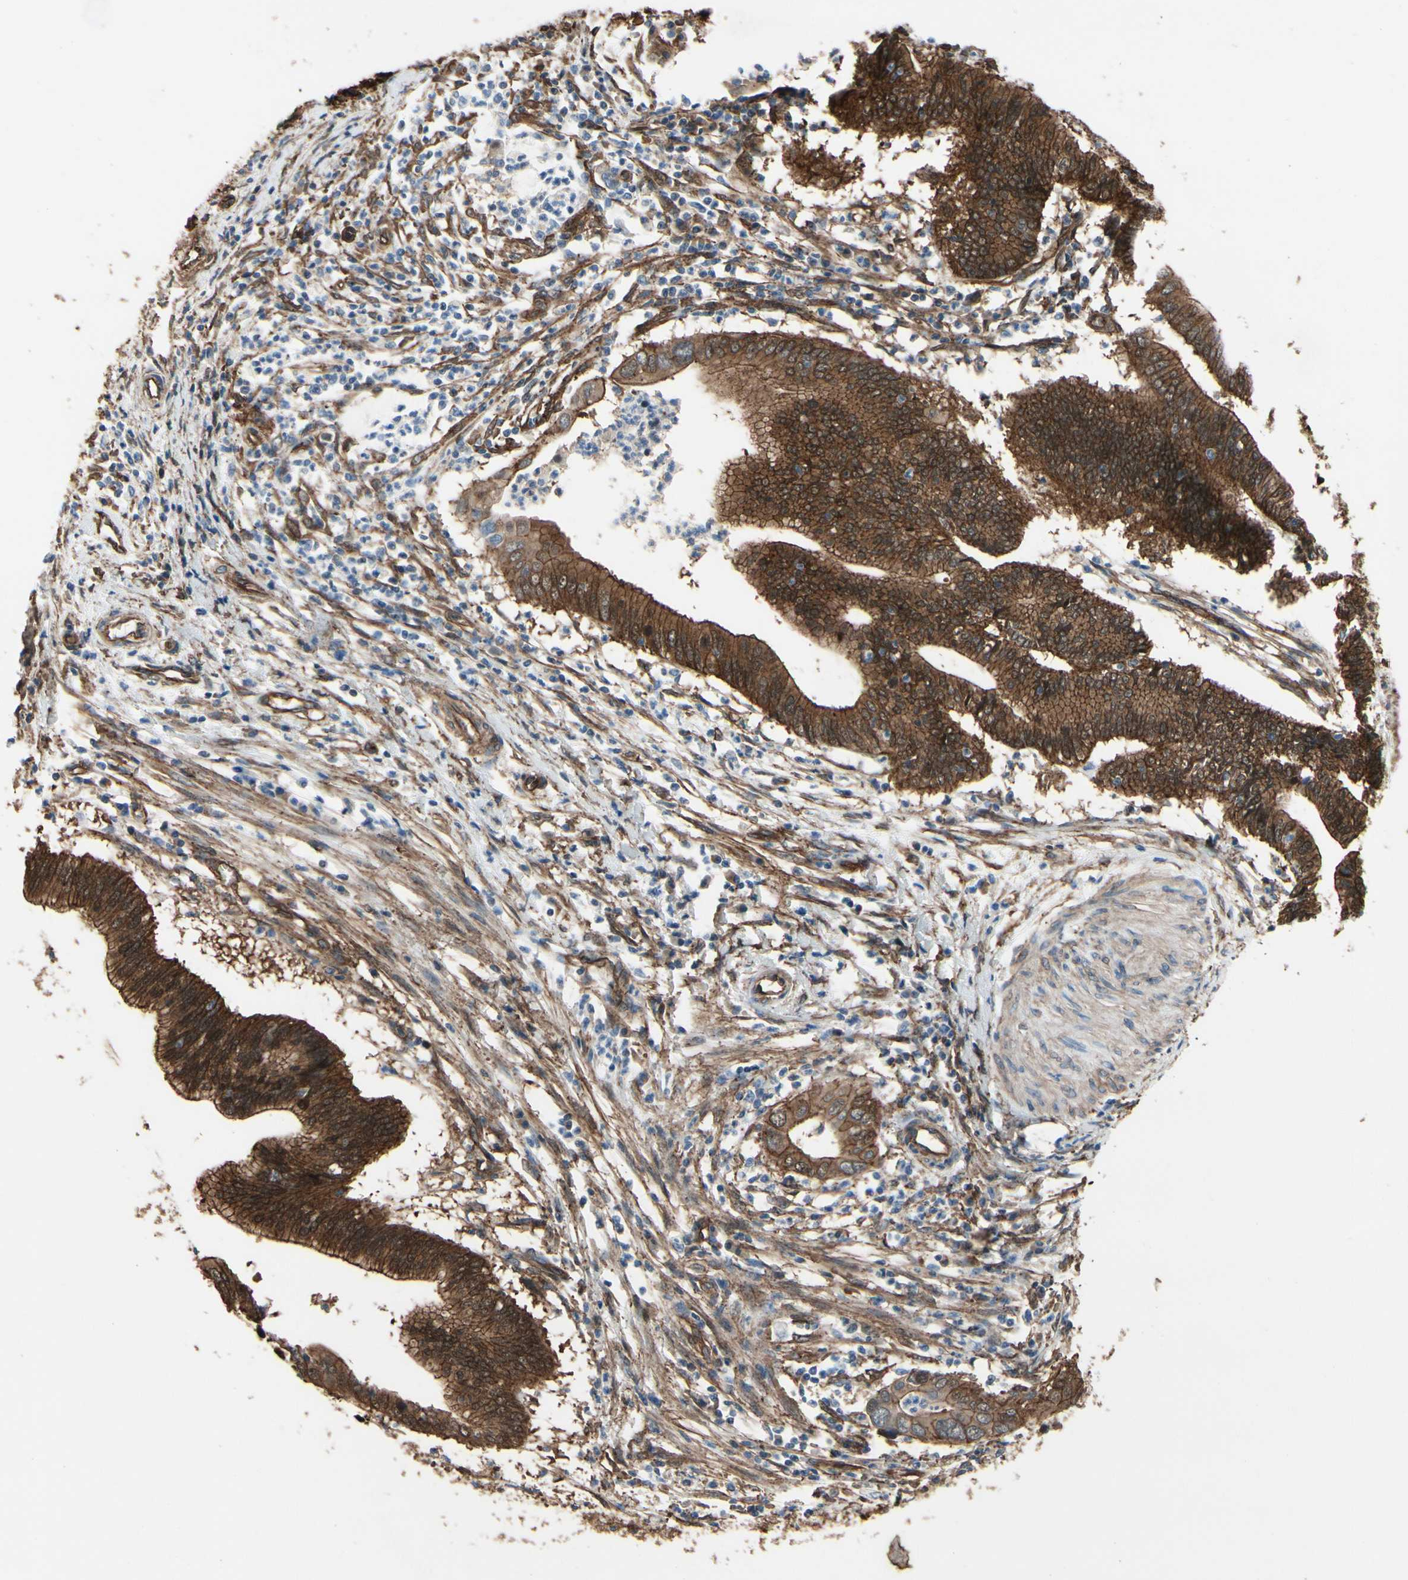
{"staining": {"intensity": "strong", "quantity": ">75%", "location": "cytoplasmic/membranous"}, "tissue": "cervical cancer", "cell_type": "Tumor cells", "image_type": "cancer", "snomed": [{"axis": "morphology", "description": "Adenocarcinoma, NOS"}, {"axis": "topography", "description": "Cervix"}], "caption": "A photomicrograph of cervical cancer (adenocarcinoma) stained for a protein exhibits strong cytoplasmic/membranous brown staining in tumor cells. Nuclei are stained in blue.", "gene": "CTTNBP2", "patient": {"sex": "female", "age": 36}}